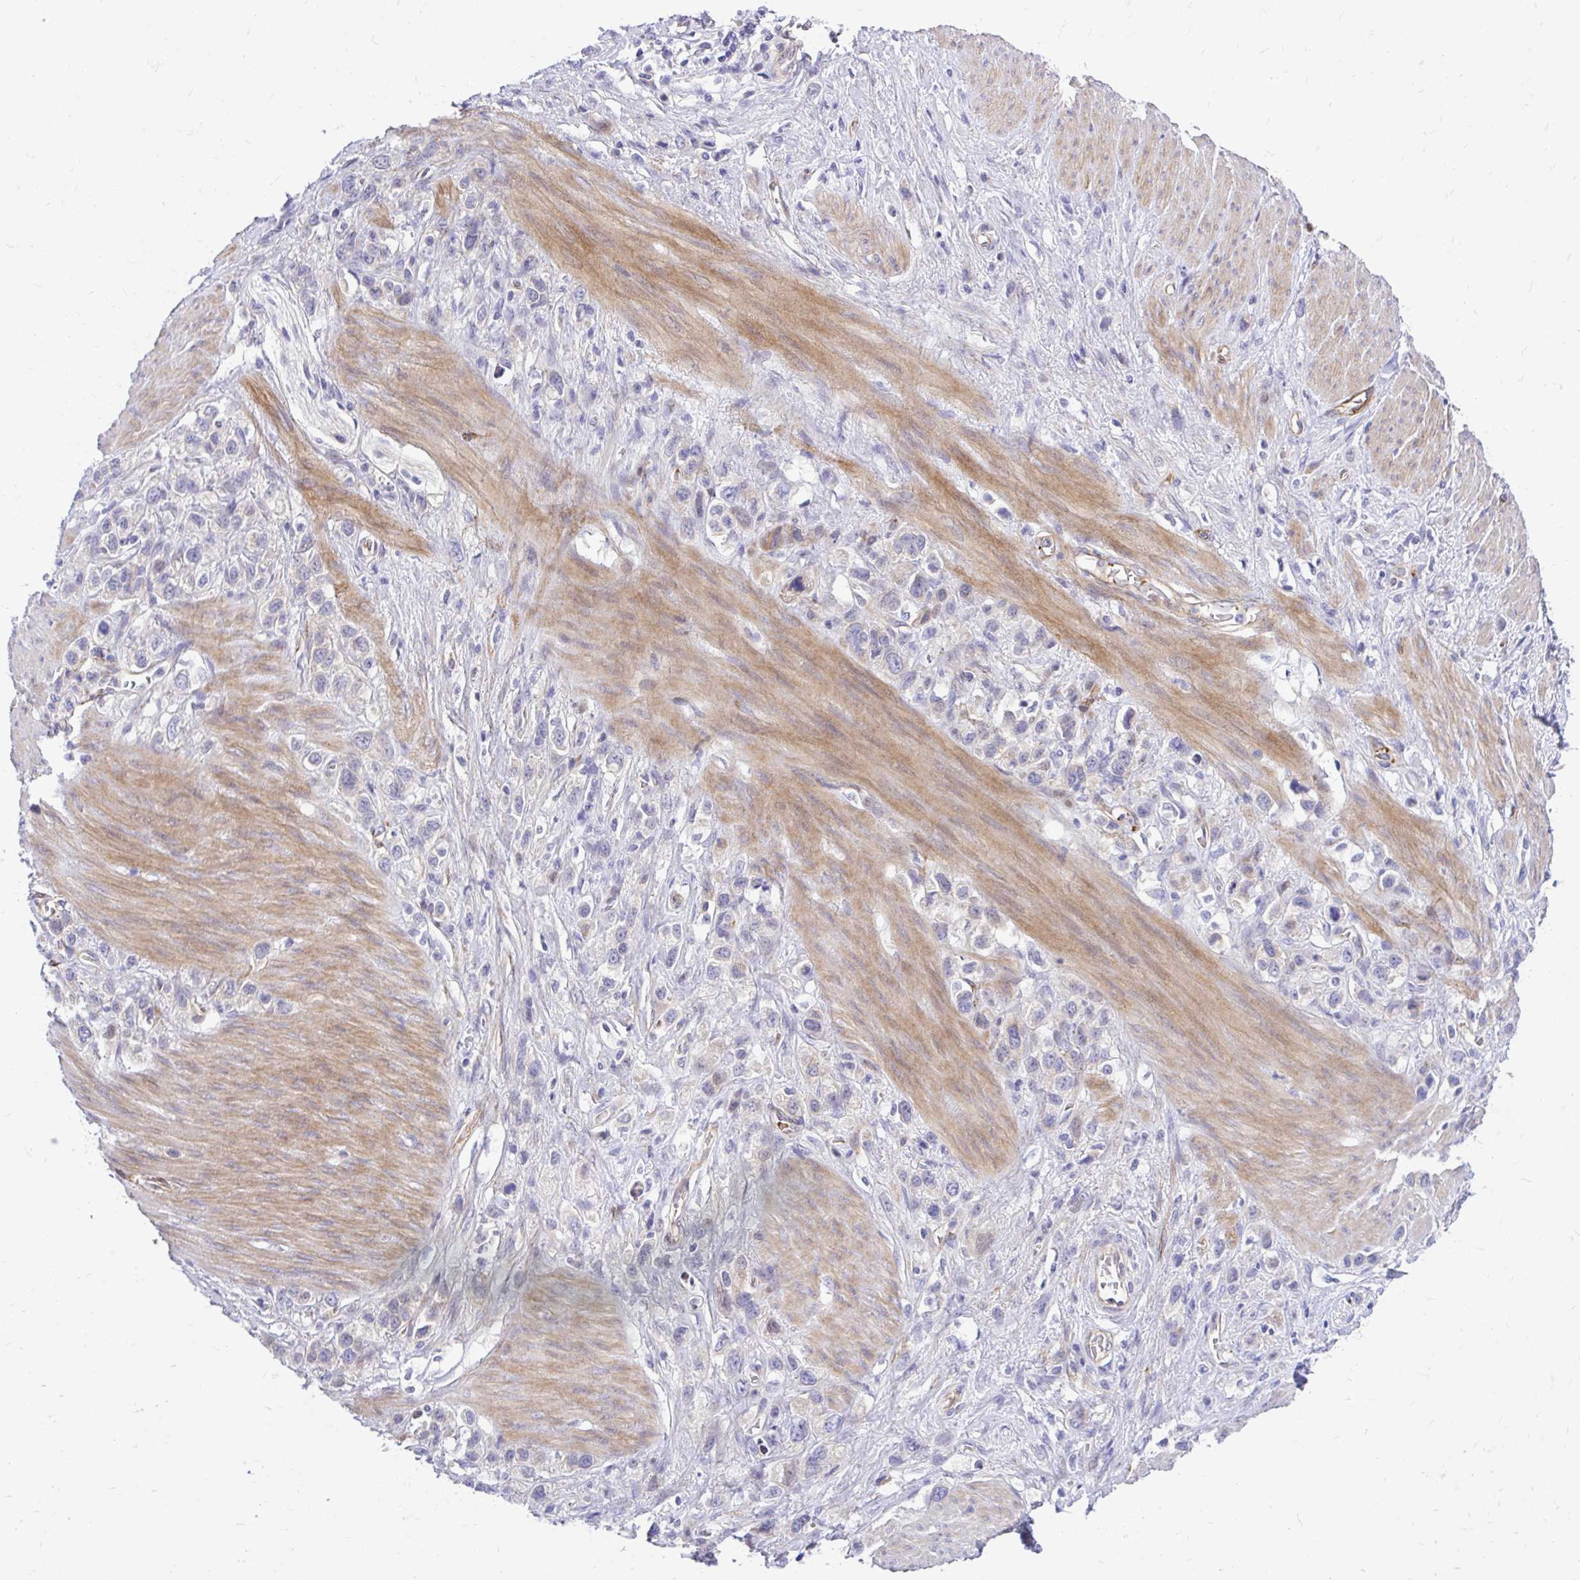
{"staining": {"intensity": "weak", "quantity": "<25%", "location": "cytoplasmic/membranous,nuclear"}, "tissue": "stomach cancer", "cell_type": "Tumor cells", "image_type": "cancer", "snomed": [{"axis": "morphology", "description": "Adenocarcinoma, NOS"}, {"axis": "topography", "description": "Stomach"}], "caption": "Tumor cells are negative for protein expression in human stomach cancer (adenocarcinoma). (IHC, brightfield microscopy, high magnification).", "gene": "ESPNL", "patient": {"sex": "female", "age": 65}}